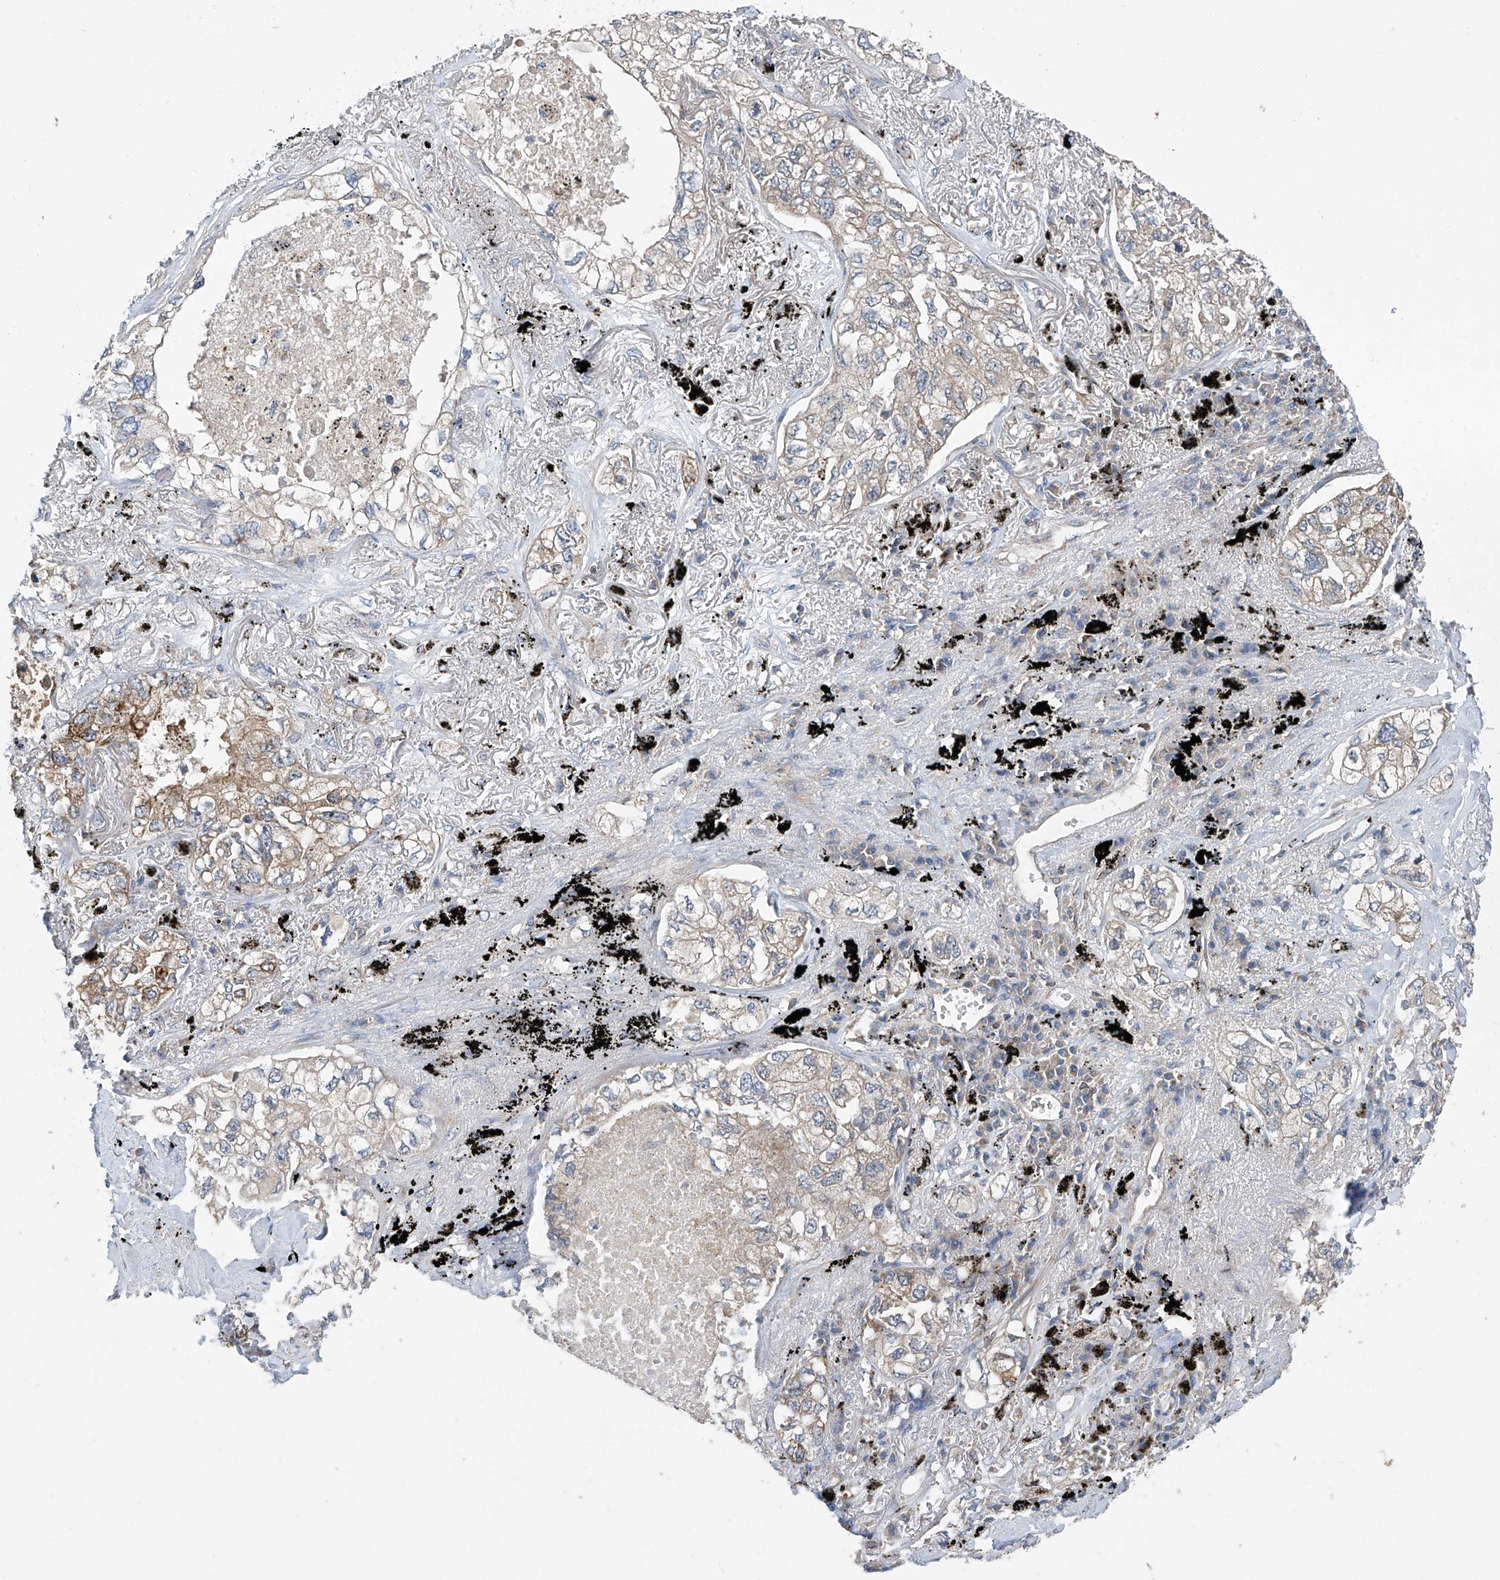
{"staining": {"intensity": "moderate", "quantity": "25%-75%", "location": "cytoplasmic/membranous"}, "tissue": "lung cancer", "cell_type": "Tumor cells", "image_type": "cancer", "snomed": [{"axis": "morphology", "description": "Adenocarcinoma, NOS"}, {"axis": "topography", "description": "Lung"}], "caption": "Brown immunohistochemical staining in human lung cancer (adenocarcinoma) demonstrates moderate cytoplasmic/membranous positivity in about 25%-75% of tumor cells.", "gene": "TRIM38", "patient": {"sex": "male", "age": 65}}